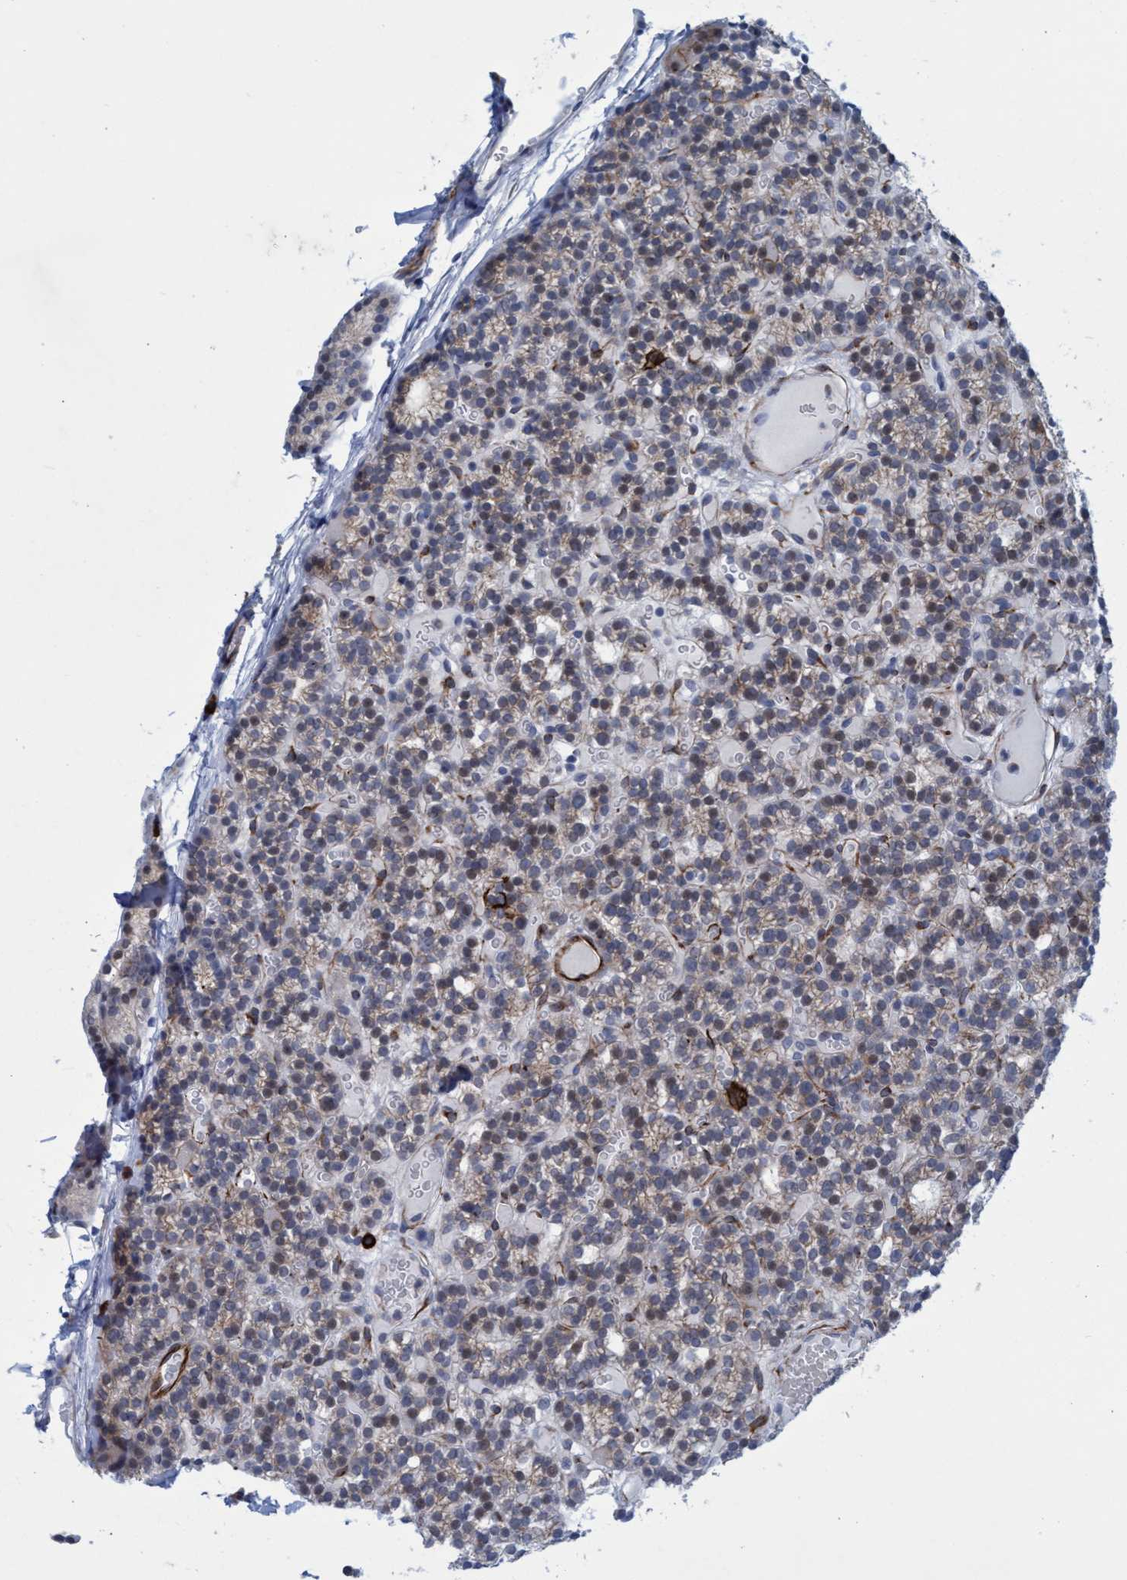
{"staining": {"intensity": "weak", "quantity": "<25%", "location": "cytoplasmic/membranous"}, "tissue": "parathyroid gland", "cell_type": "Glandular cells", "image_type": "normal", "snomed": [{"axis": "morphology", "description": "Normal tissue, NOS"}, {"axis": "morphology", "description": "Adenoma, NOS"}, {"axis": "topography", "description": "Parathyroid gland"}], "caption": "Parathyroid gland was stained to show a protein in brown. There is no significant staining in glandular cells. (DAB (3,3'-diaminobenzidine) IHC visualized using brightfield microscopy, high magnification).", "gene": "SLC43A2", "patient": {"sex": "female", "age": 58}}